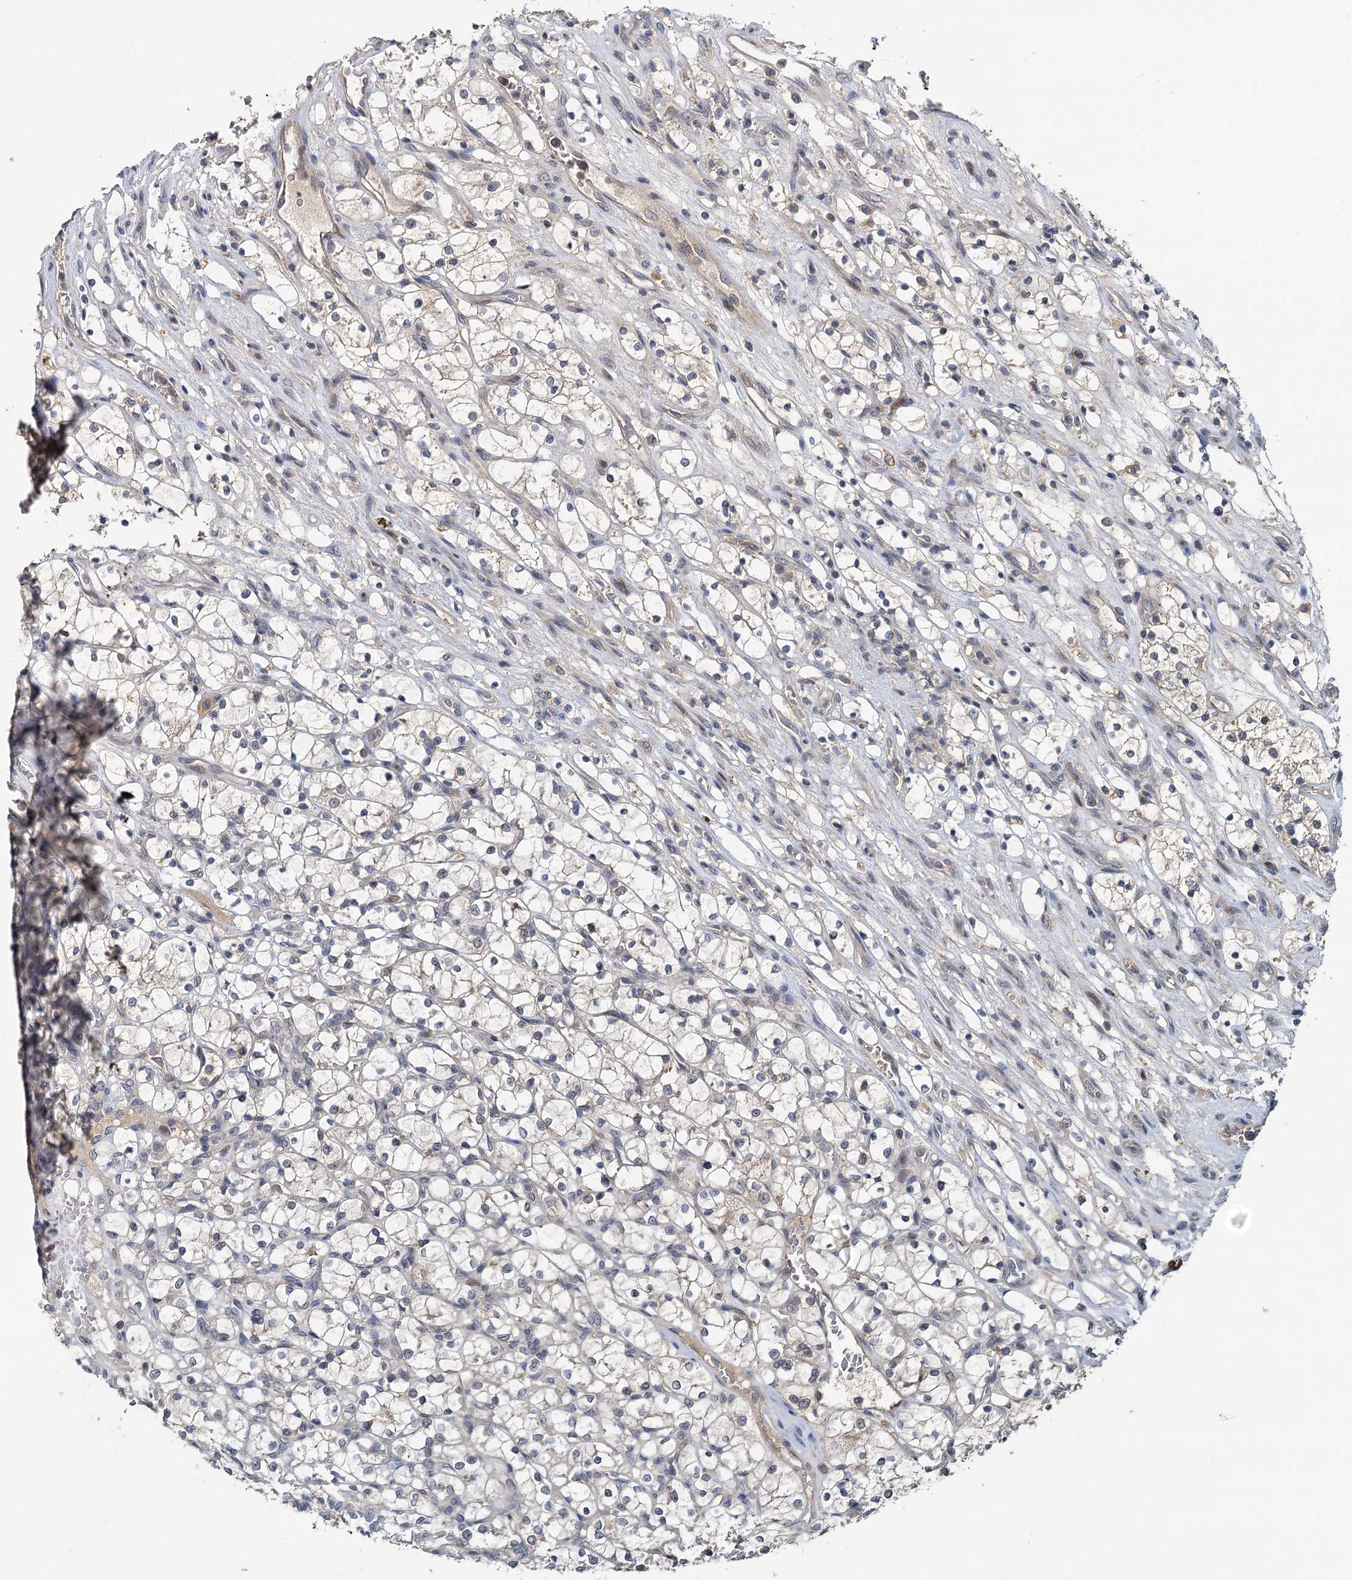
{"staining": {"intensity": "negative", "quantity": "none", "location": "none"}, "tissue": "renal cancer", "cell_type": "Tumor cells", "image_type": "cancer", "snomed": [{"axis": "morphology", "description": "Adenocarcinoma, NOS"}, {"axis": "topography", "description": "Kidney"}], "caption": "Renal adenocarcinoma was stained to show a protein in brown. There is no significant expression in tumor cells. The staining is performed using DAB brown chromogen with nuclei counter-stained in using hematoxylin.", "gene": "TMEM39A", "patient": {"sex": "female", "age": 69}}